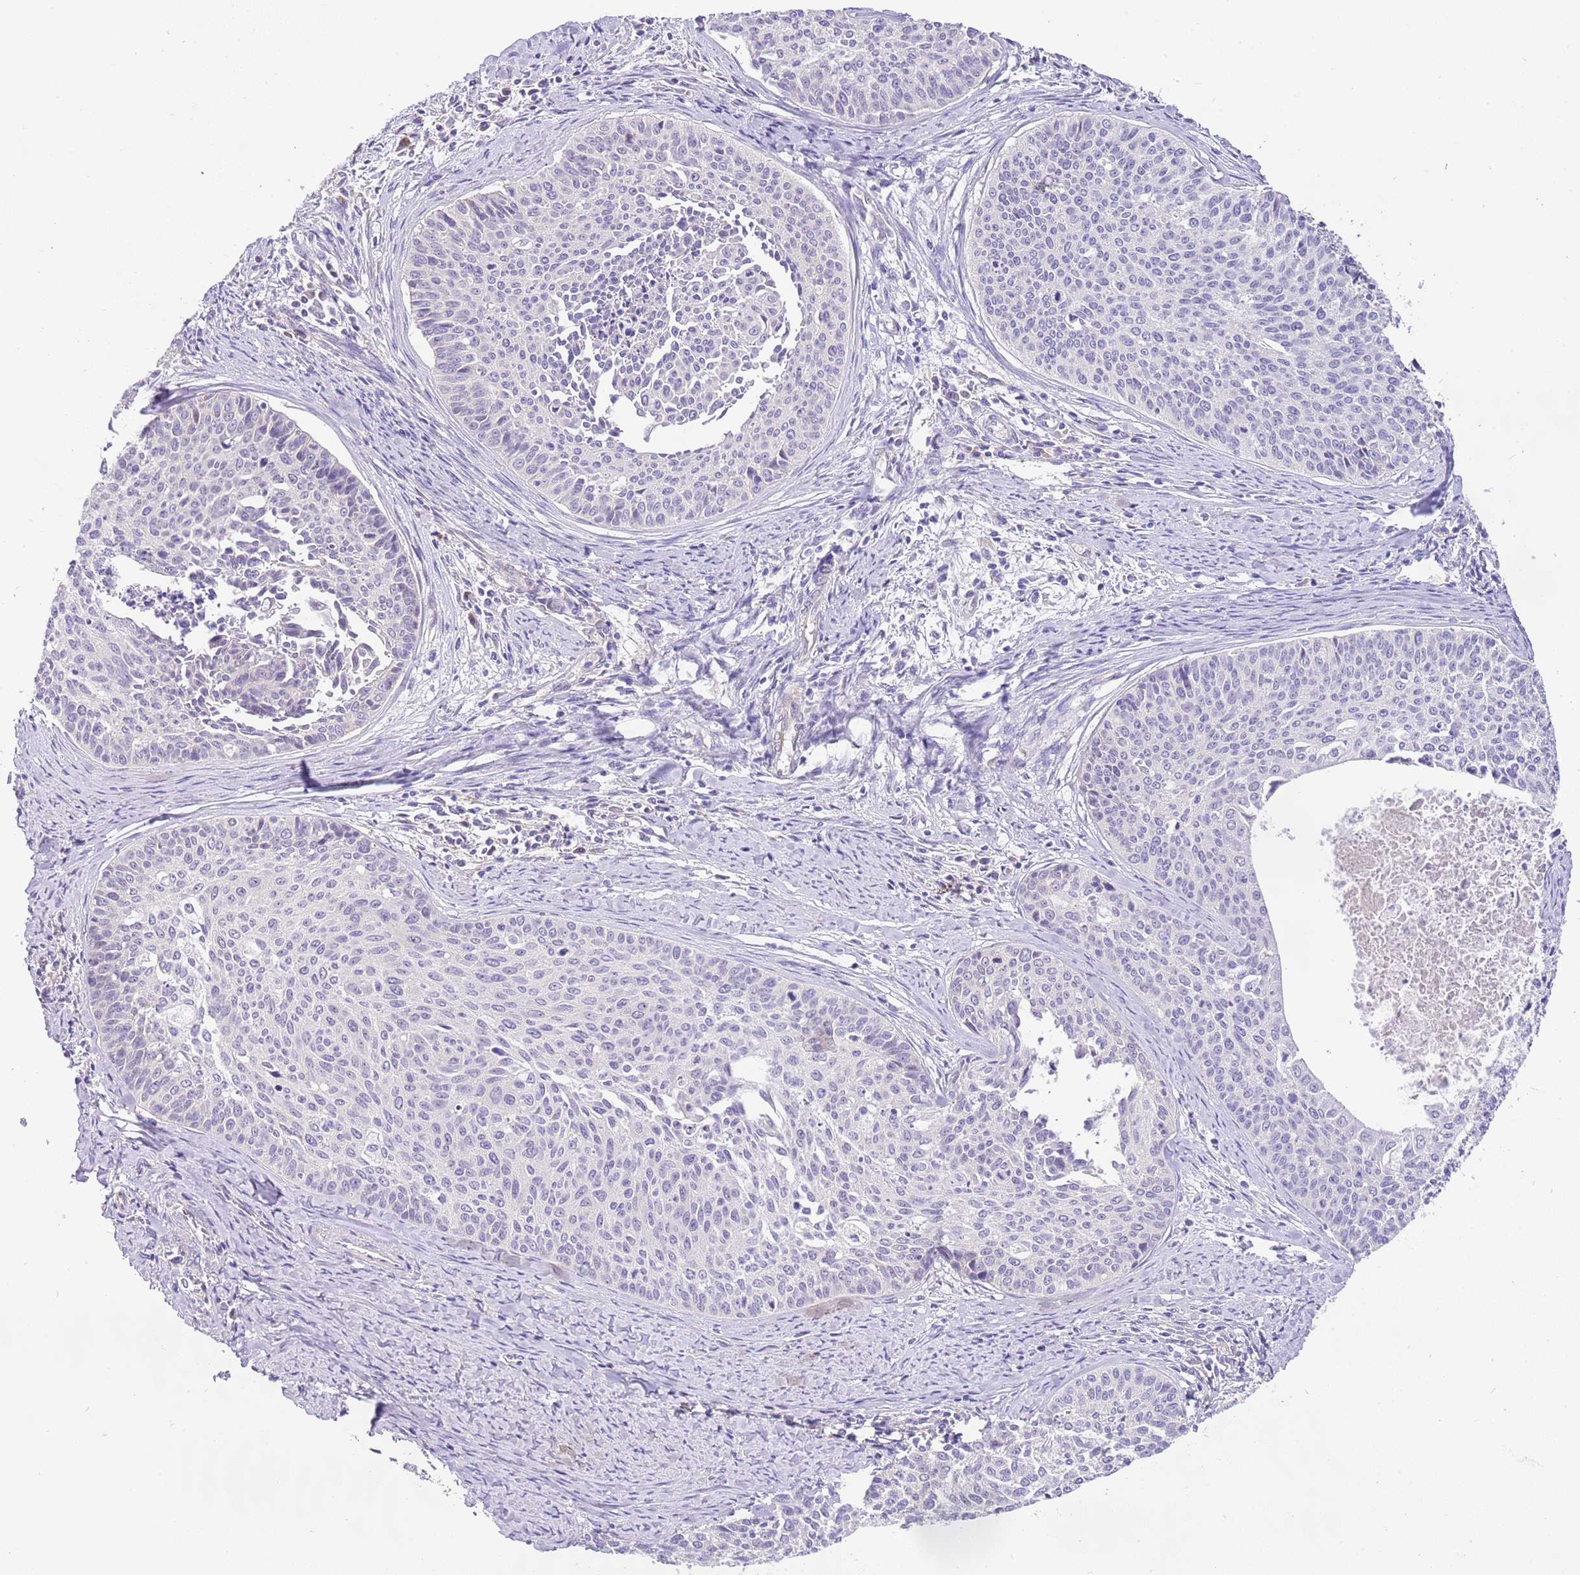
{"staining": {"intensity": "negative", "quantity": "none", "location": "none"}, "tissue": "cervical cancer", "cell_type": "Tumor cells", "image_type": "cancer", "snomed": [{"axis": "morphology", "description": "Squamous cell carcinoma, NOS"}, {"axis": "topography", "description": "Cervix"}], "caption": "High magnification brightfield microscopy of cervical squamous cell carcinoma stained with DAB (3,3'-diaminobenzidine) (brown) and counterstained with hematoxylin (blue): tumor cells show no significant expression. (DAB immunohistochemistry visualized using brightfield microscopy, high magnification).", "gene": "RFK", "patient": {"sex": "female", "age": 55}}